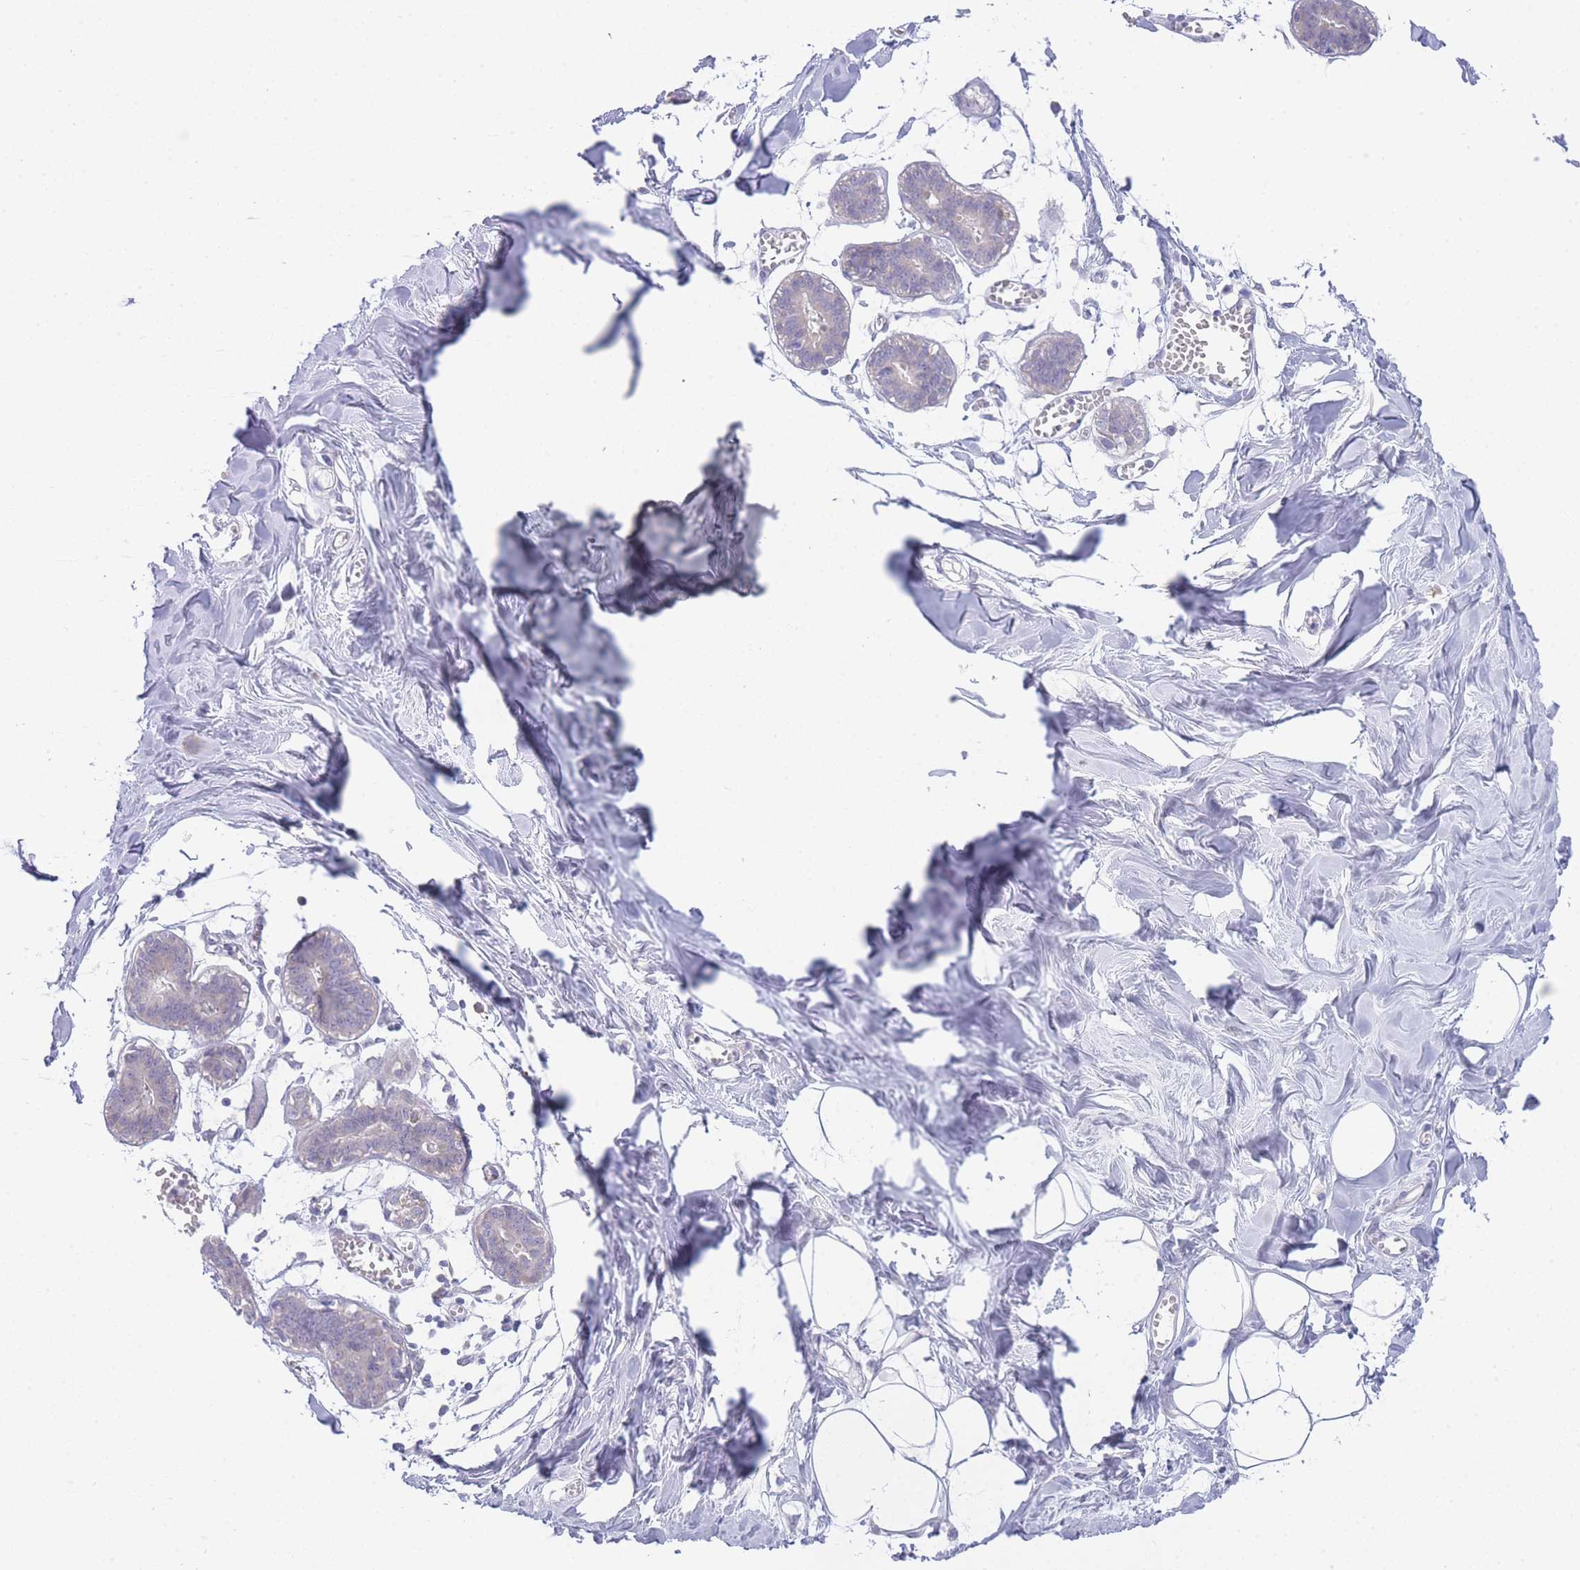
{"staining": {"intensity": "negative", "quantity": "none", "location": "none"}, "tissue": "breast", "cell_type": "Adipocytes", "image_type": "normal", "snomed": [{"axis": "morphology", "description": "Normal tissue, NOS"}, {"axis": "topography", "description": "Breast"}], "caption": "This is an IHC micrograph of unremarkable breast. There is no staining in adipocytes.", "gene": "ZNF510", "patient": {"sex": "female", "age": 27}}